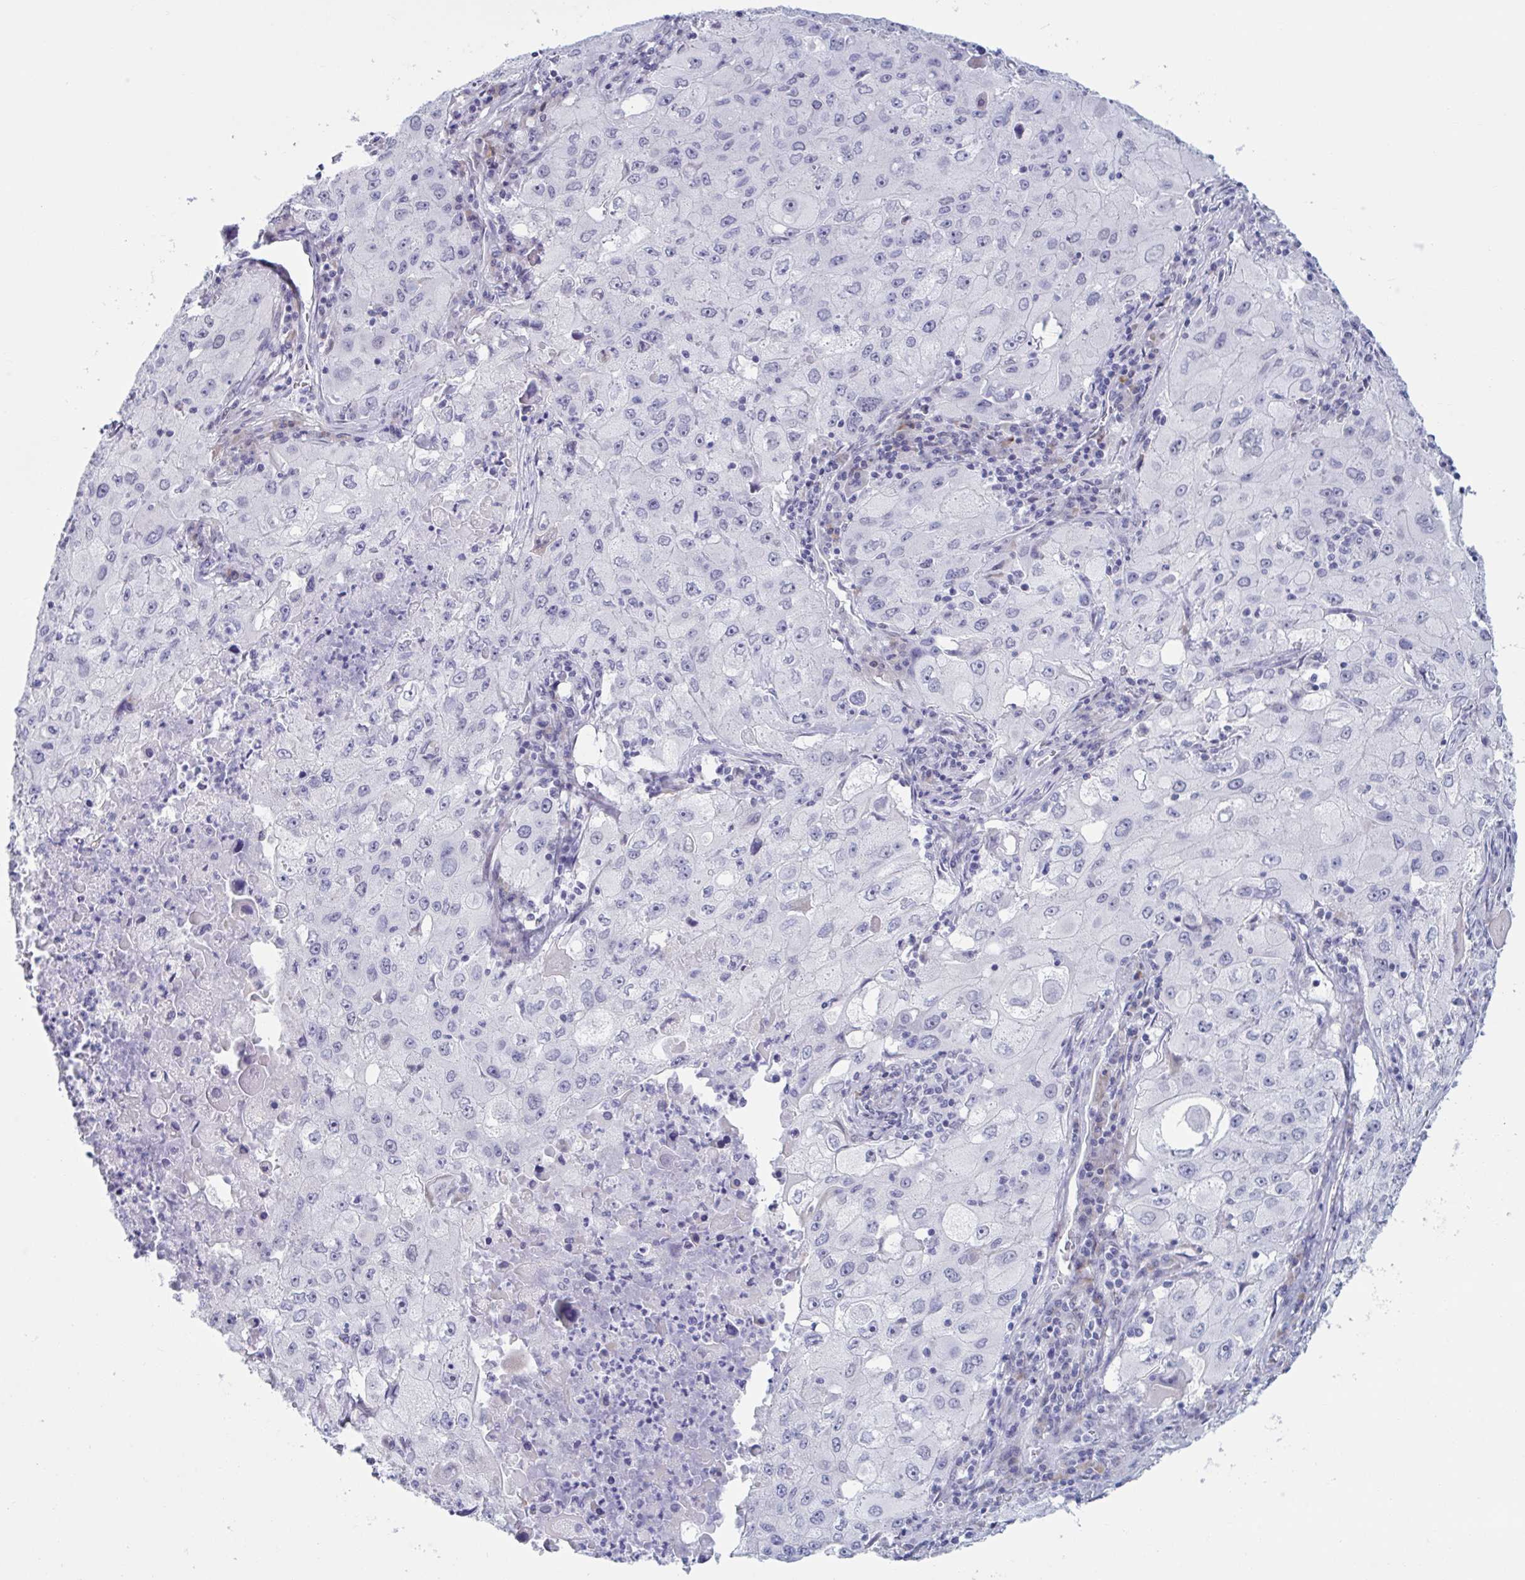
{"staining": {"intensity": "weak", "quantity": "25%-75%", "location": "nuclear"}, "tissue": "lung cancer", "cell_type": "Tumor cells", "image_type": "cancer", "snomed": [{"axis": "morphology", "description": "Squamous cell carcinoma, NOS"}, {"axis": "topography", "description": "Lung"}], "caption": "About 25%-75% of tumor cells in lung squamous cell carcinoma show weak nuclear protein staining as visualized by brown immunohistochemical staining.", "gene": "MSMB", "patient": {"sex": "male", "age": 63}}